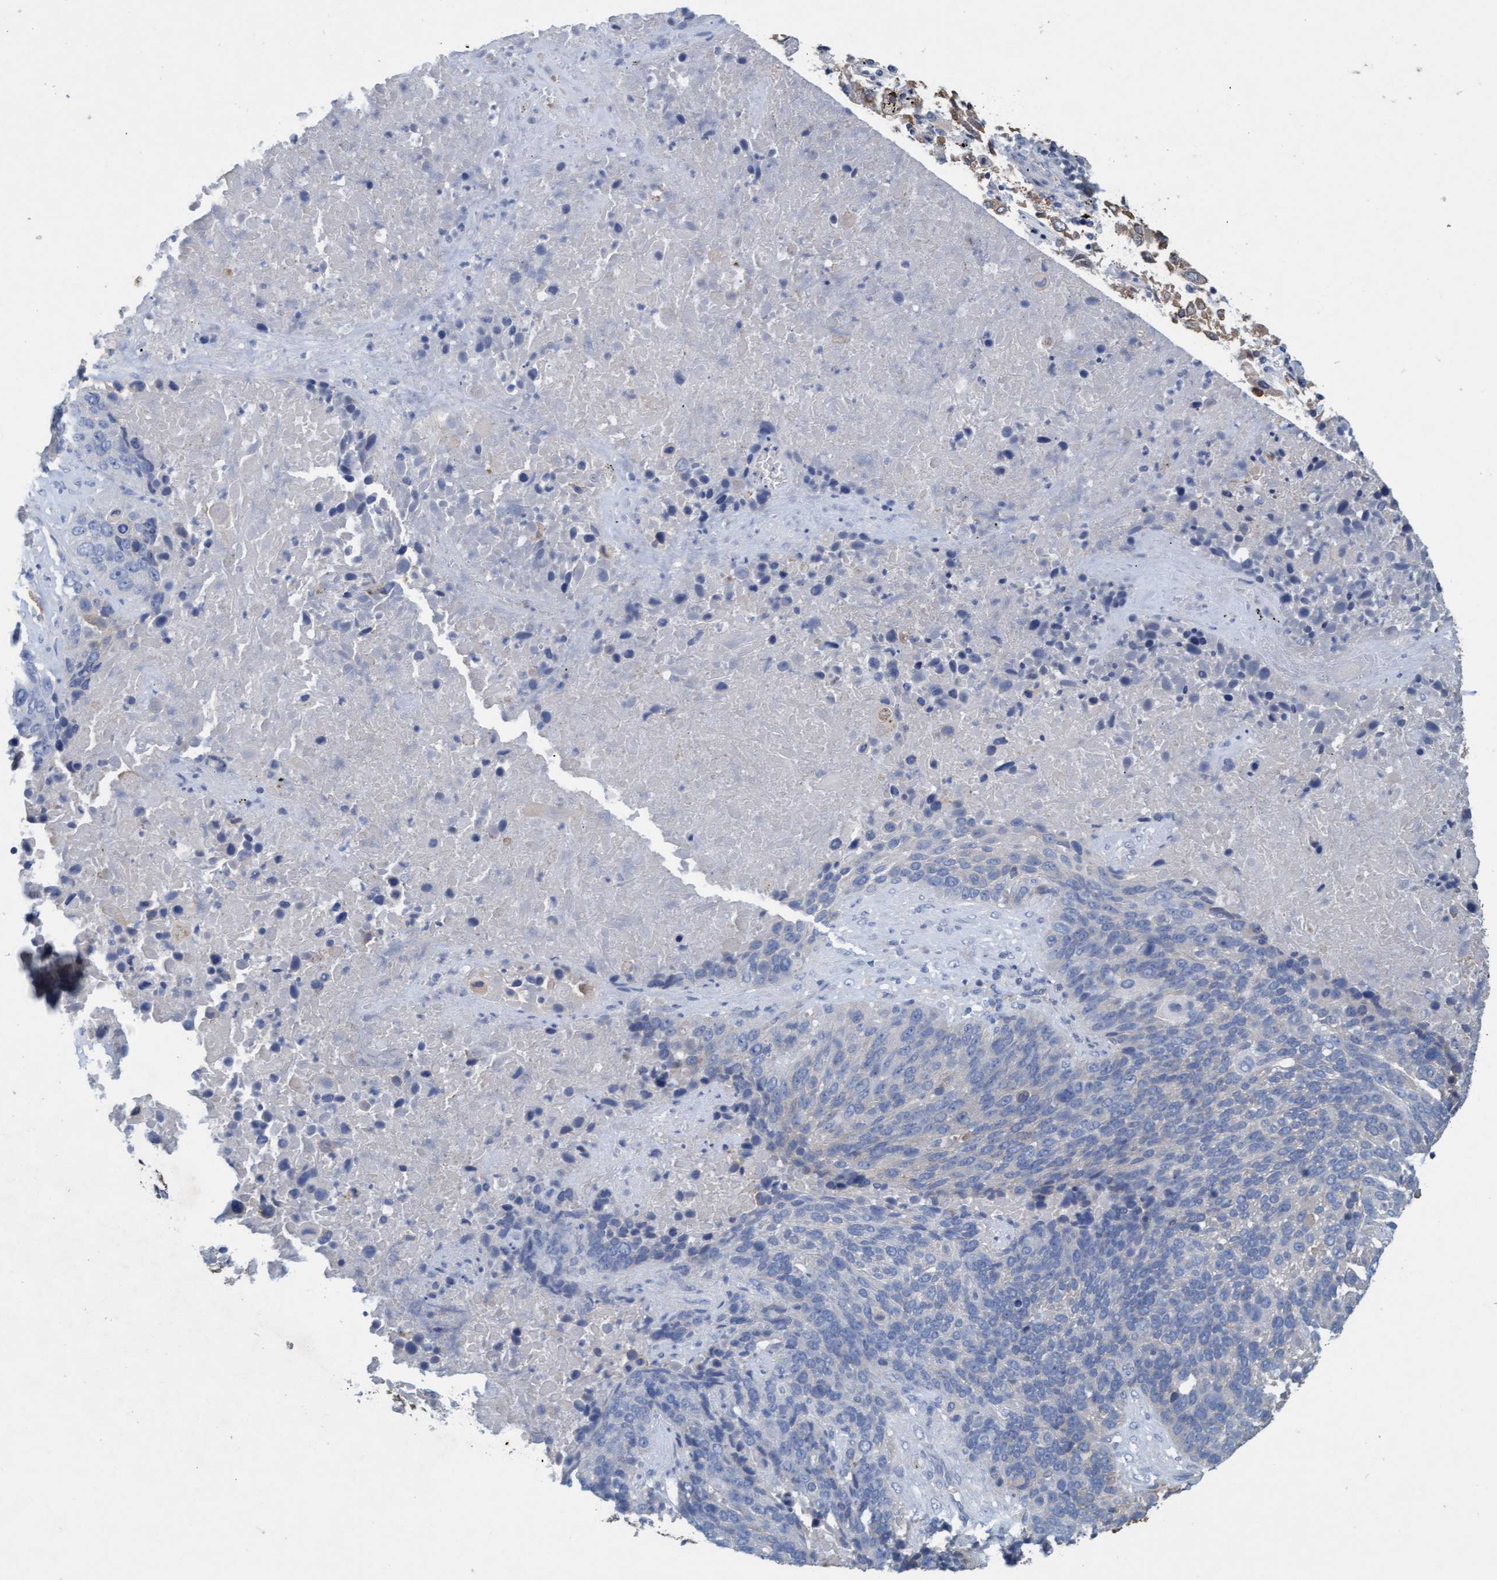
{"staining": {"intensity": "weak", "quantity": "25%-75%", "location": "cytoplasmic/membranous"}, "tissue": "lung cancer", "cell_type": "Tumor cells", "image_type": "cancer", "snomed": [{"axis": "morphology", "description": "Squamous cell carcinoma, NOS"}, {"axis": "topography", "description": "Lung"}], "caption": "Protein staining of lung cancer (squamous cell carcinoma) tissue demonstrates weak cytoplasmic/membranous expression in about 25%-75% of tumor cells. (Brightfield microscopy of DAB IHC at high magnification).", "gene": "SIGIRR", "patient": {"sex": "male", "age": 65}}